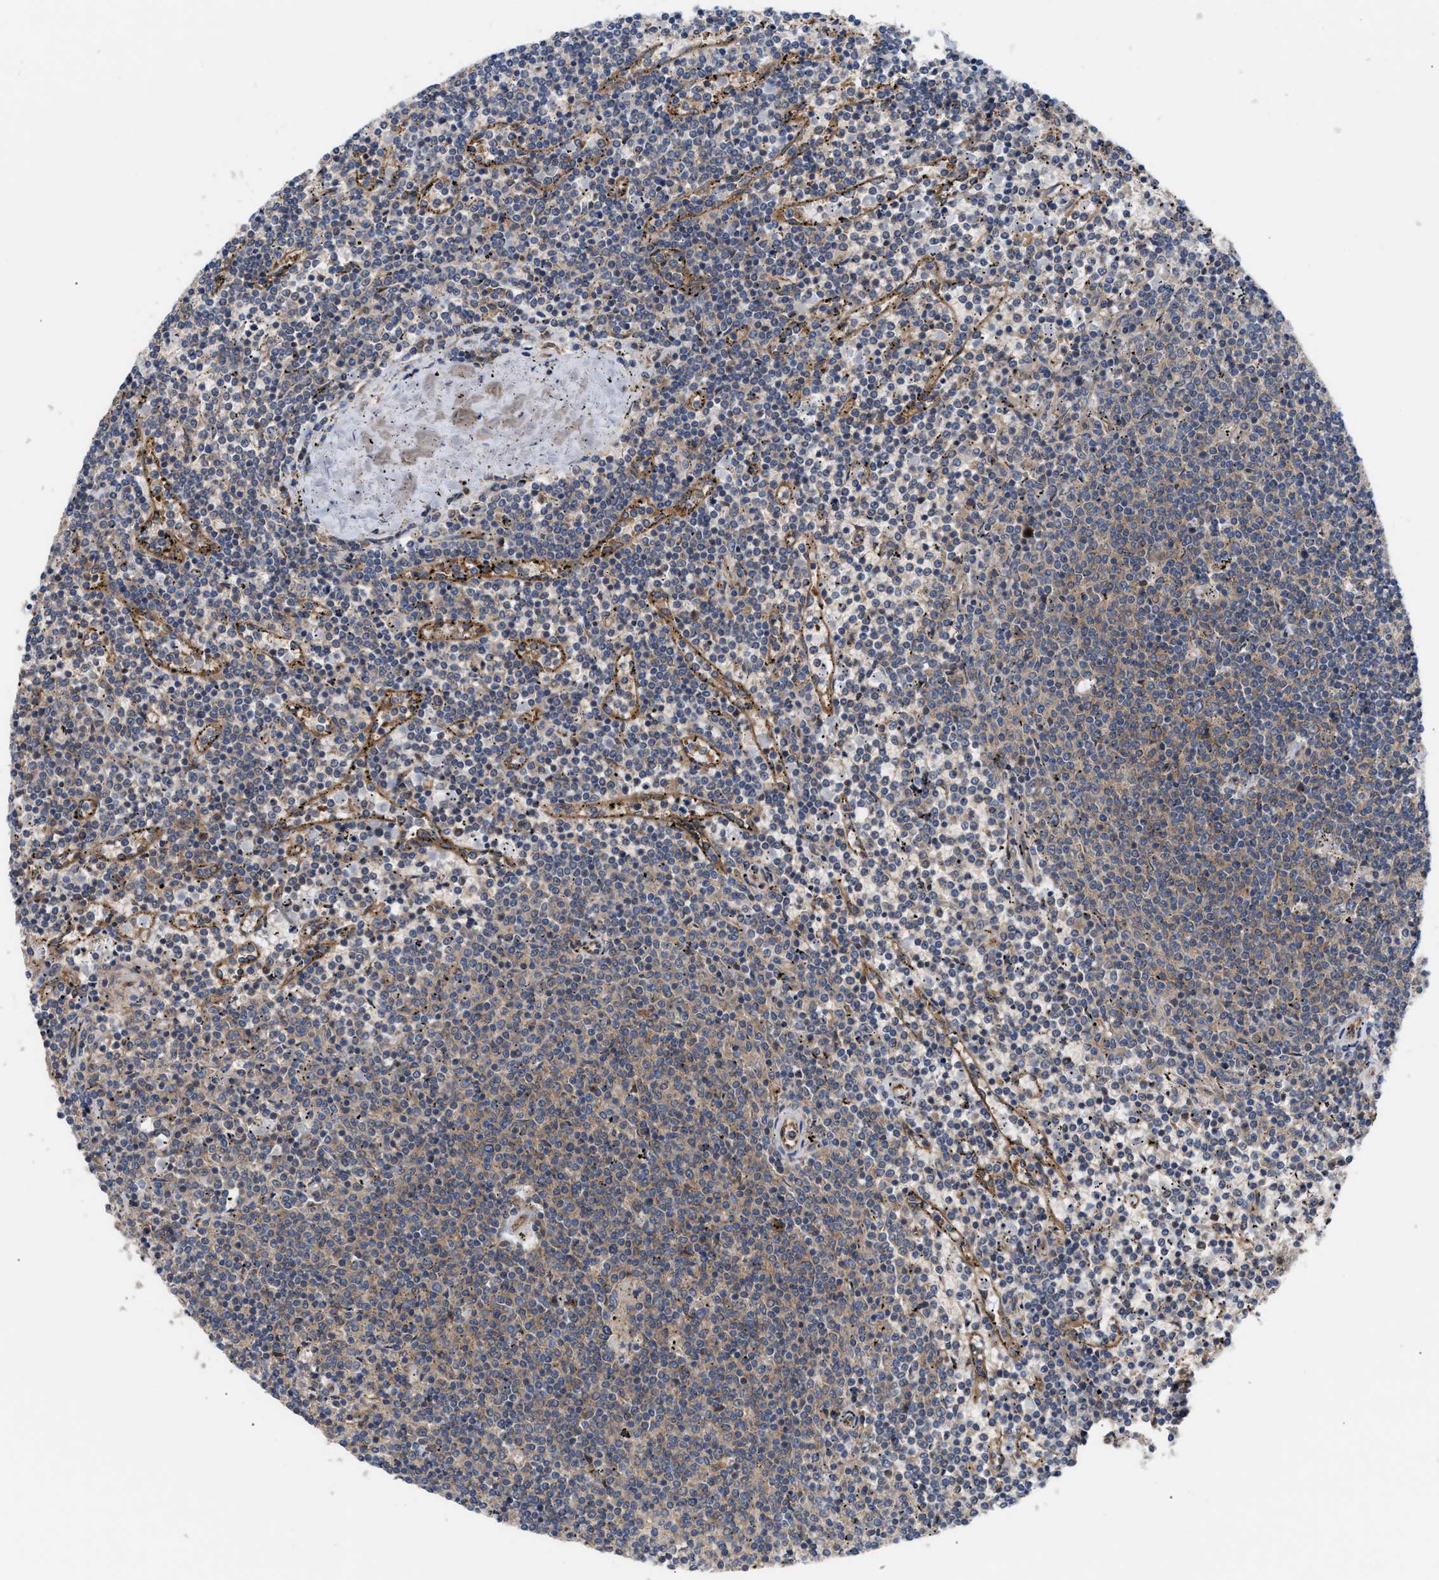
{"staining": {"intensity": "weak", "quantity": ">75%", "location": "cytoplasmic/membranous"}, "tissue": "lymphoma", "cell_type": "Tumor cells", "image_type": "cancer", "snomed": [{"axis": "morphology", "description": "Malignant lymphoma, non-Hodgkin's type, Low grade"}, {"axis": "topography", "description": "Spleen"}], "caption": "This is a micrograph of immunohistochemistry staining of lymphoma, which shows weak positivity in the cytoplasmic/membranous of tumor cells.", "gene": "LAPTM4B", "patient": {"sex": "female", "age": 50}}